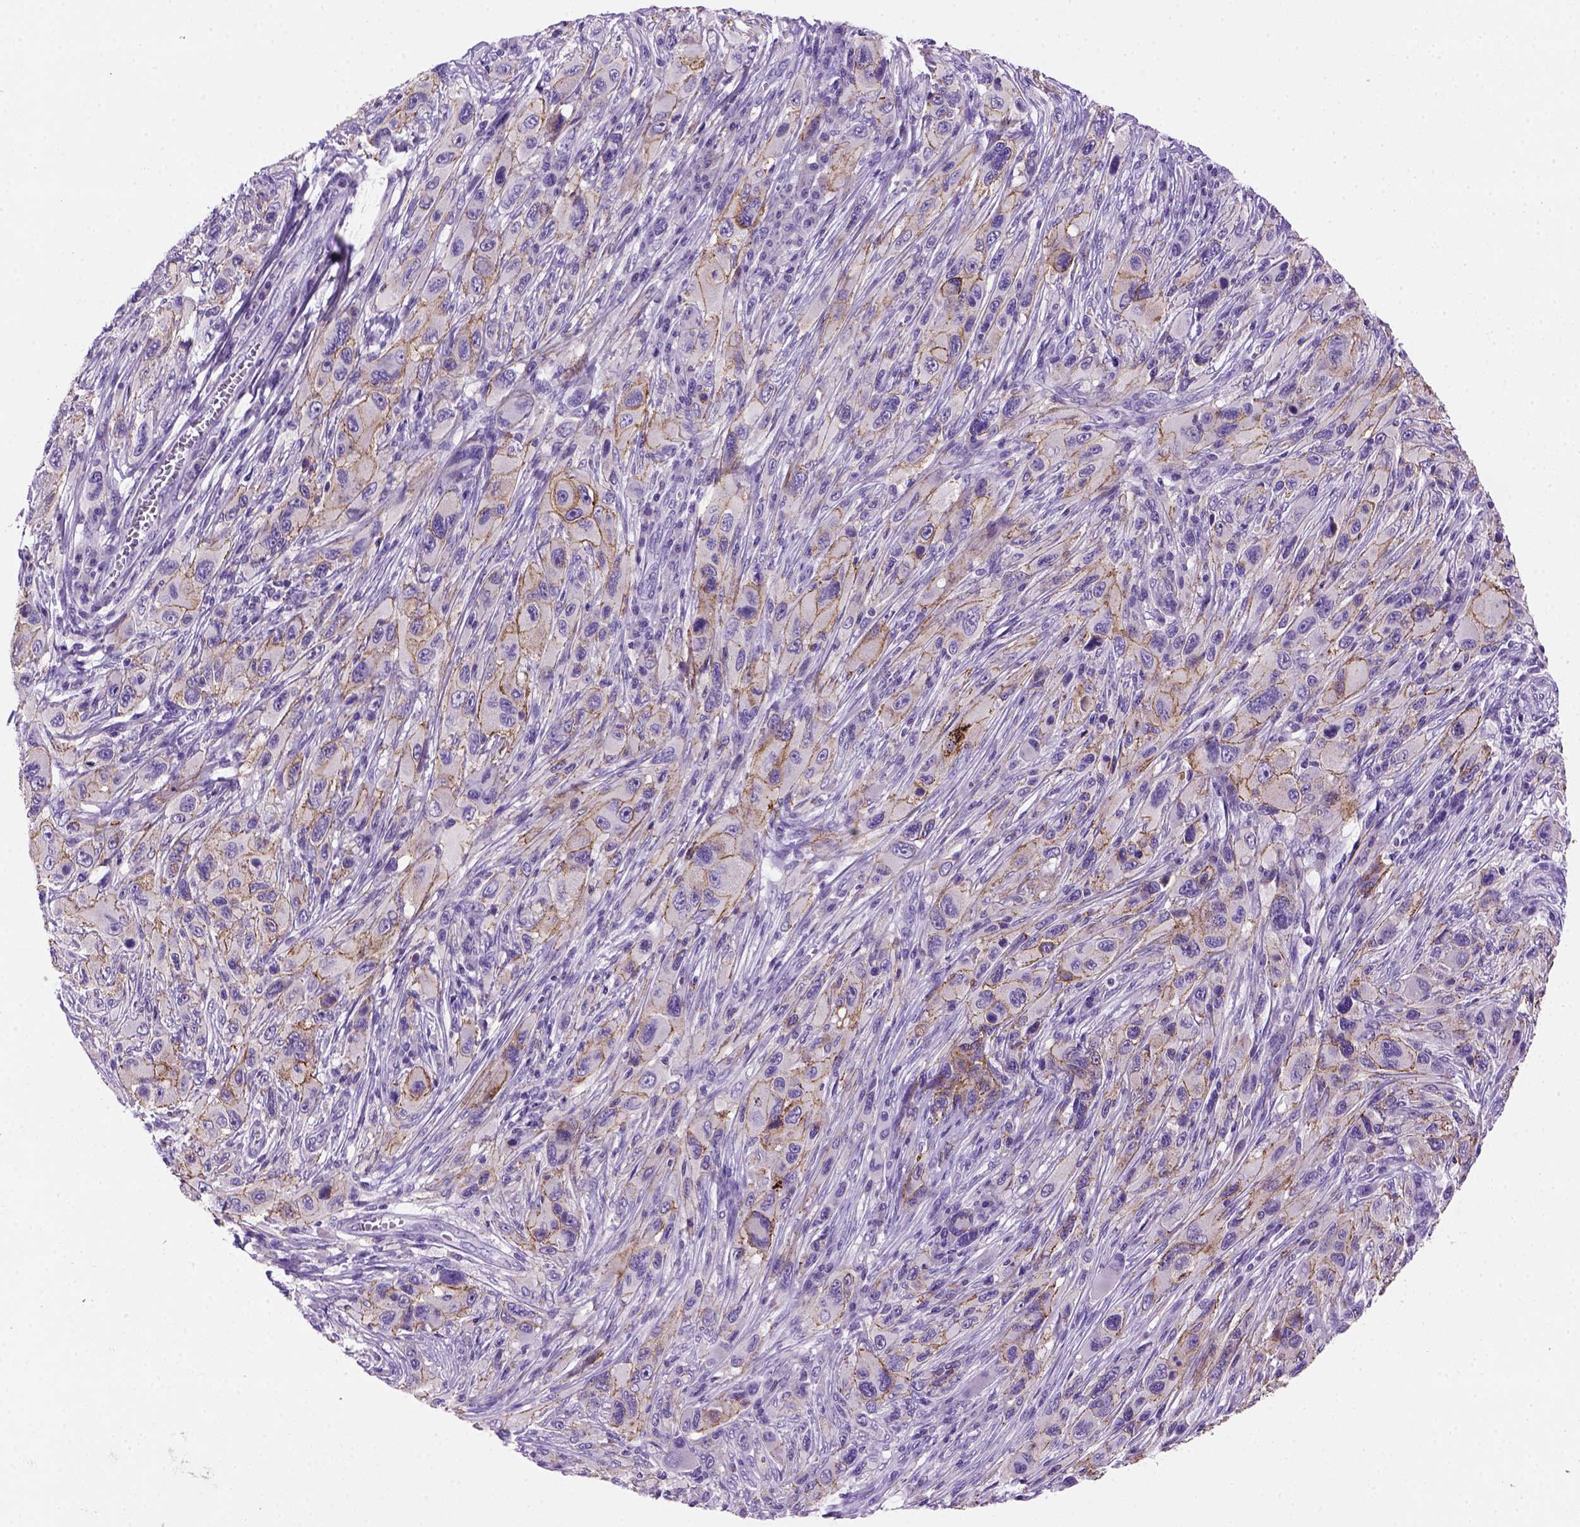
{"staining": {"intensity": "moderate", "quantity": "<25%", "location": "cytoplasmic/membranous"}, "tissue": "melanoma", "cell_type": "Tumor cells", "image_type": "cancer", "snomed": [{"axis": "morphology", "description": "Malignant melanoma, NOS"}, {"axis": "topography", "description": "Skin"}], "caption": "Tumor cells demonstrate low levels of moderate cytoplasmic/membranous expression in approximately <25% of cells in melanoma. Using DAB (3,3'-diaminobenzidine) (brown) and hematoxylin (blue) stains, captured at high magnification using brightfield microscopy.", "gene": "CDH1", "patient": {"sex": "male", "age": 53}}